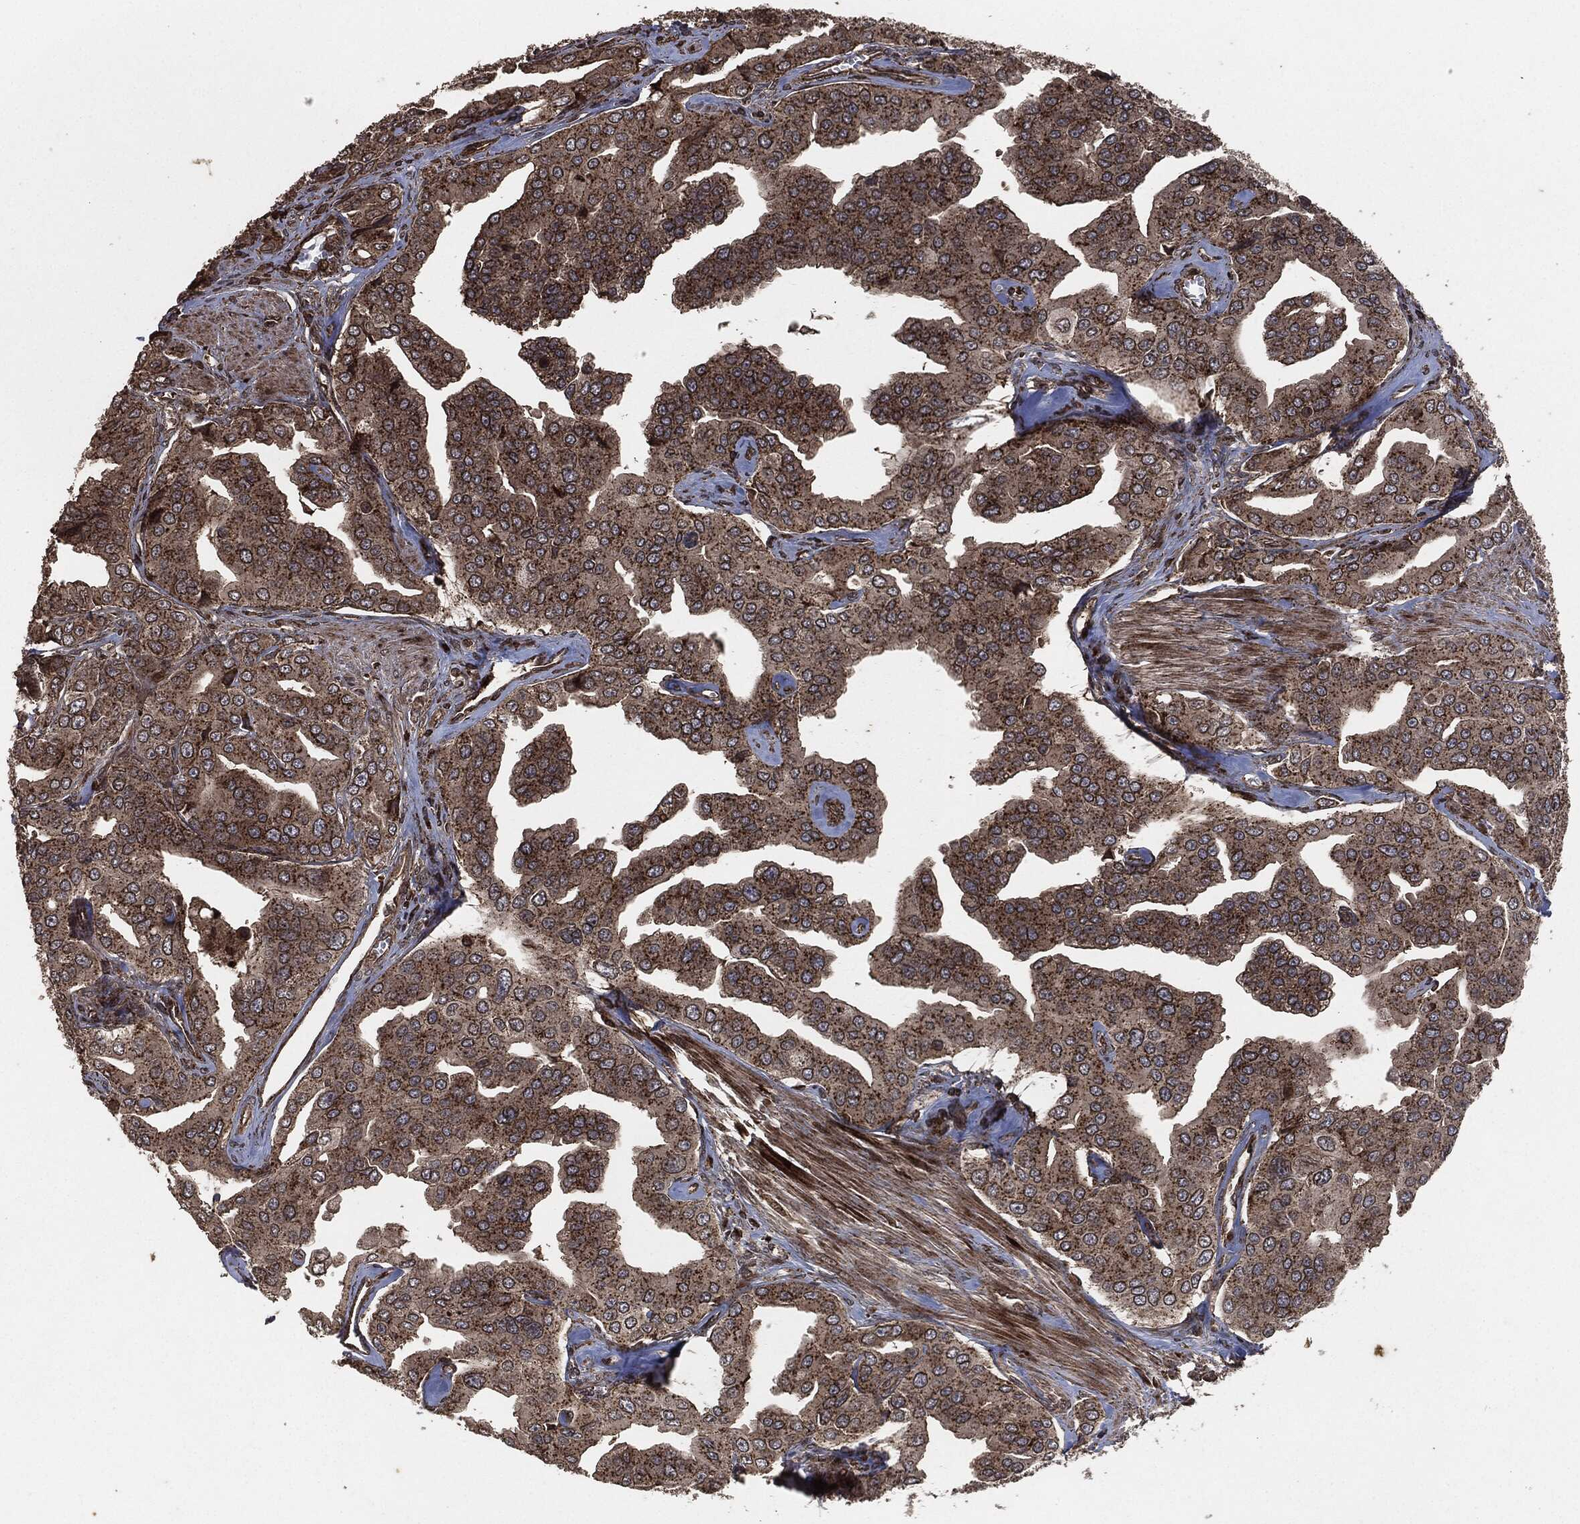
{"staining": {"intensity": "moderate", "quantity": "25%-75%", "location": "cytoplasmic/membranous"}, "tissue": "prostate cancer", "cell_type": "Tumor cells", "image_type": "cancer", "snomed": [{"axis": "morphology", "description": "Adenocarcinoma, NOS"}, {"axis": "topography", "description": "Prostate and seminal vesicle, NOS"}, {"axis": "topography", "description": "Prostate"}], "caption": "Prostate cancer (adenocarcinoma) was stained to show a protein in brown. There is medium levels of moderate cytoplasmic/membranous positivity in approximately 25%-75% of tumor cells.", "gene": "IFIT1", "patient": {"sex": "male", "age": 69}}